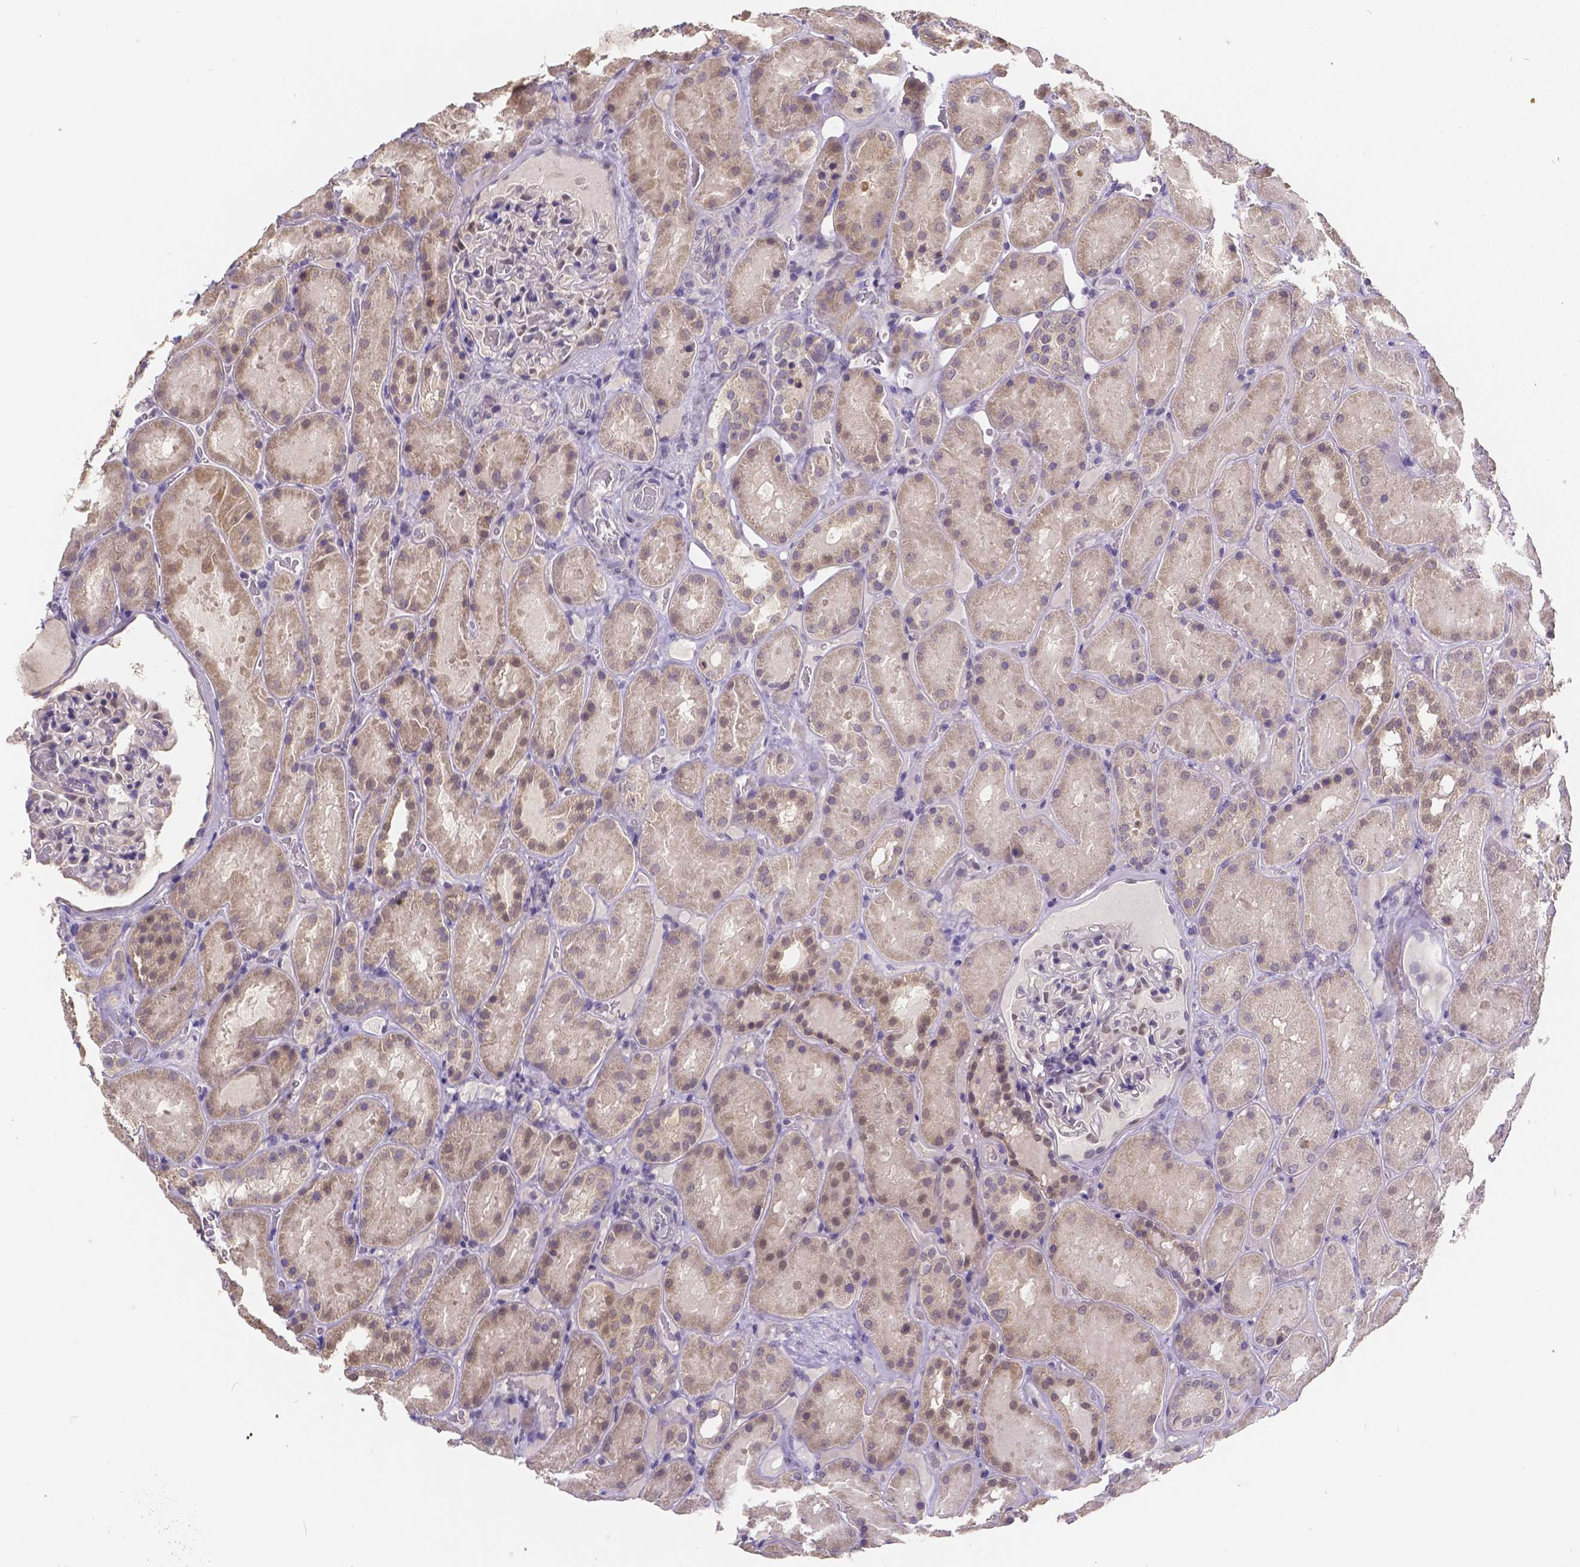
{"staining": {"intensity": "negative", "quantity": "none", "location": "none"}, "tissue": "kidney", "cell_type": "Cells in glomeruli", "image_type": "normal", "snomed": [{"axis": "morphology", "description": "Normal tissue, NOS"}, {"axis": "topography", "description": "Kidney"}], "caption": "The immunohistochemistry micrograph has no significant staining in cells in glomeruli of kidney.", "gene": "CTNNA2", "patient": {"sex": "male", "age": 73}}